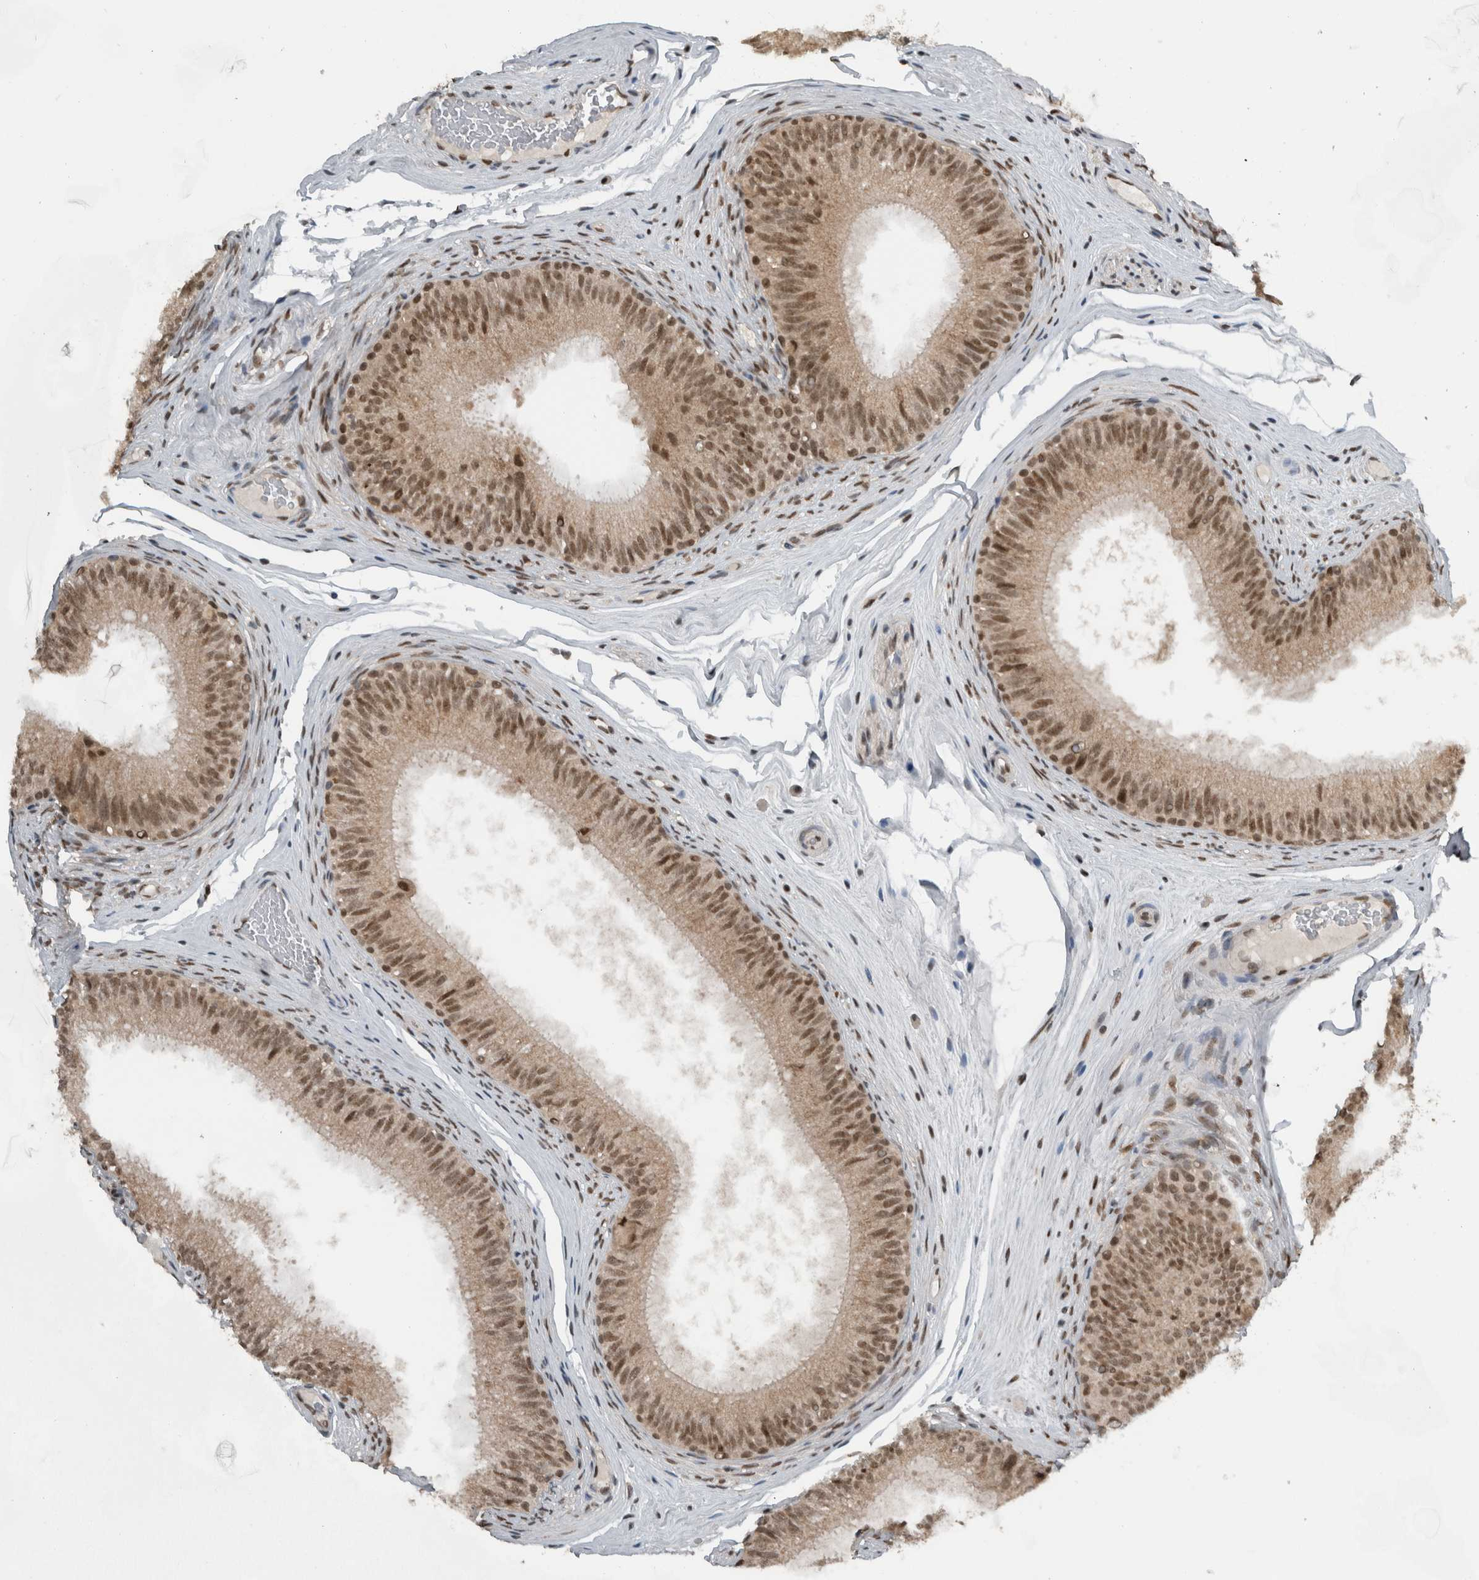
{"staining": {"intensity": "moderate", "quantity": ">75%", "location": "cytoplasmic/membranous,nuclear"}, "tissue": "epididymis", "cell_type": "Glandular cells", "image_type": "normal", "snomed": [{"axis": "morphology", "description": "Normal tissue, NOS"}, {"axis": "topography", "description": "Epididymis"}], "caption": "Moderate cytoplasmic/membranous,nuclear staining is seen in about >75% of glandular cells in unremarkable epididymis. The staining was performed using DAB (3,3'-diaminobenzidine), with brown indicating positive protein expression. Nuclei are stained blue with hematoxylin.", "gene": "SPAG7", "patient": {"sex": "male", "age": 32}}